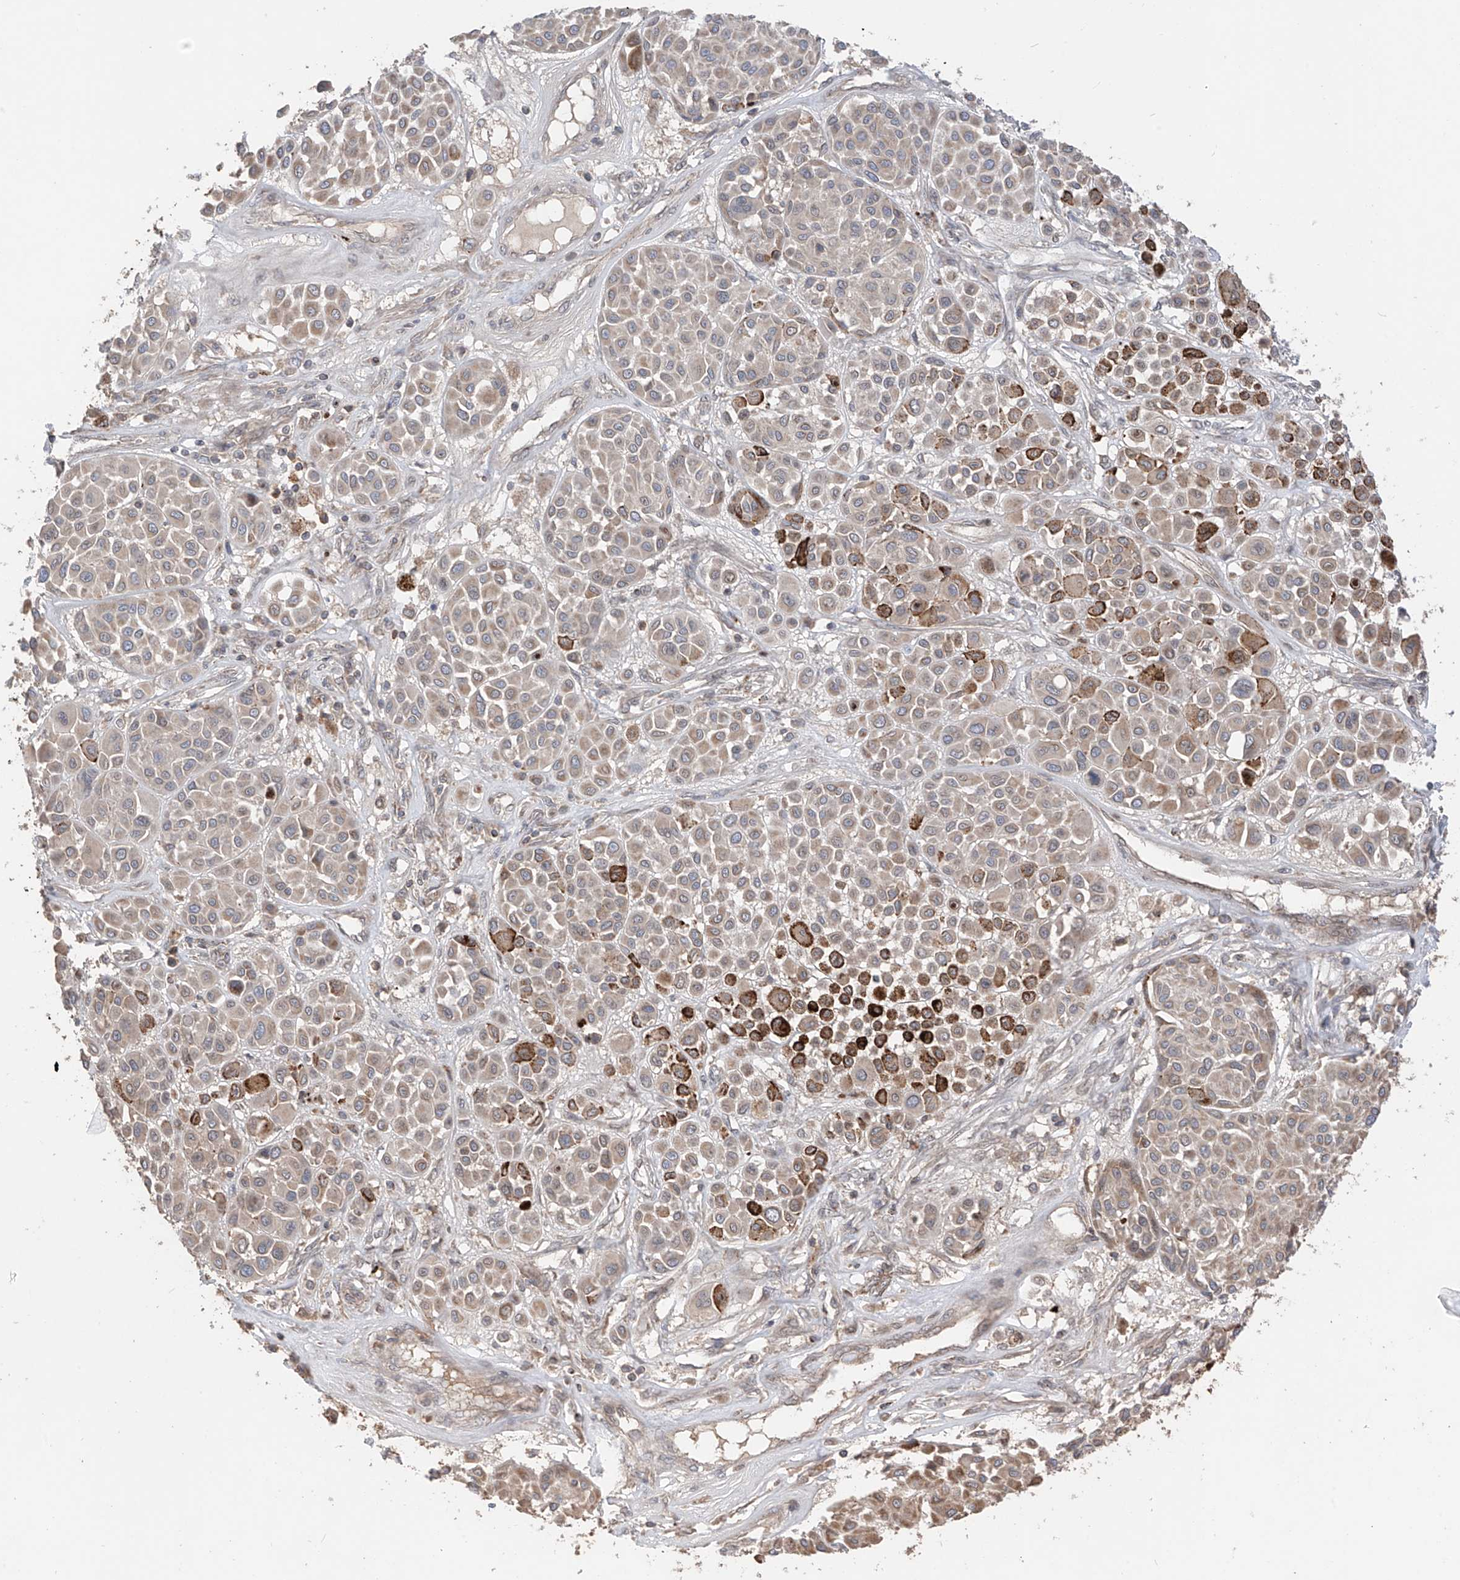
{"staining": {"intensity": "moderate", "quantity": "25%-75%", "location": "cytoplasmic/membranous"}, "tissue": "melanoma", "cell_type": "Tumor cells", "image_type": "cancer", "snomed": [{"axis": "morphology", "description": "Malignant melanoma, Metastatic site"}, {"axis": "topography", "description": "Soft tissue"}], "caption": "Immunohistochemical staining of human melanoma exhibits medium levels of moderate cytoplasmic/membranous protein staining in about 25%-75% of tumor cells.", "gene": "AHCTF1", "patient": {"sex": "male", "age": 41}}